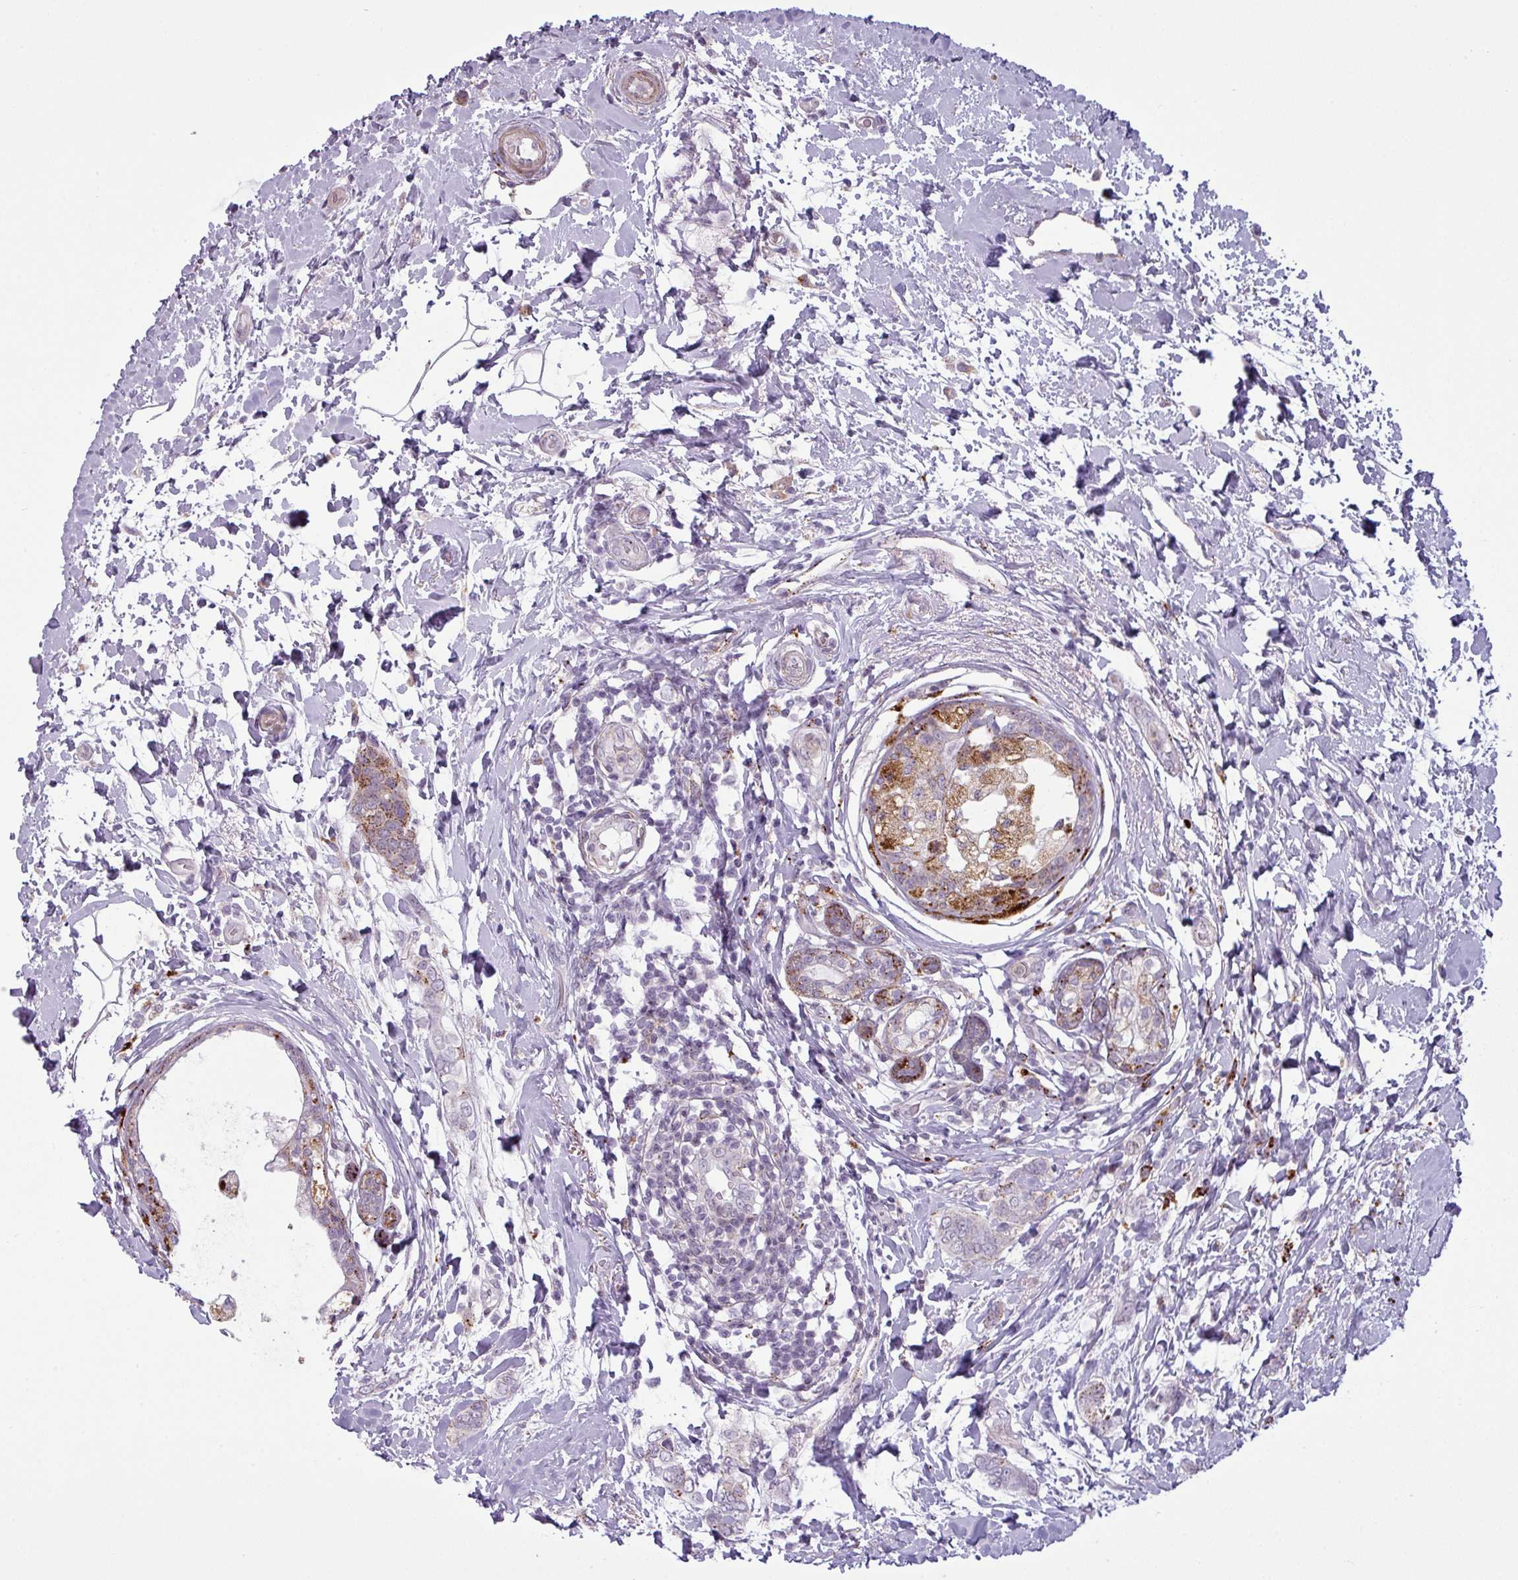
{"staining": {"intensity": "moderate", "quantity": "<25%", "location": "cytoplasmic/membranous"}, "tissue": "breast cancer", "cell_type": "Tumor cells", "image_type": "cancer", "snomed": [{"axis": "morphology", "description": "Lobular carcinoma"}, {"axis": "topography", "description": "Breast"}], "caption": "The histopathology image shows staining of lobular carcinoma (breast), revealing moderate cytoplasmic/membranous protein expression (brown color) within tumor cells.", "gene": "MAP7D2", "patient": {"sex": "female", "age": 51}}